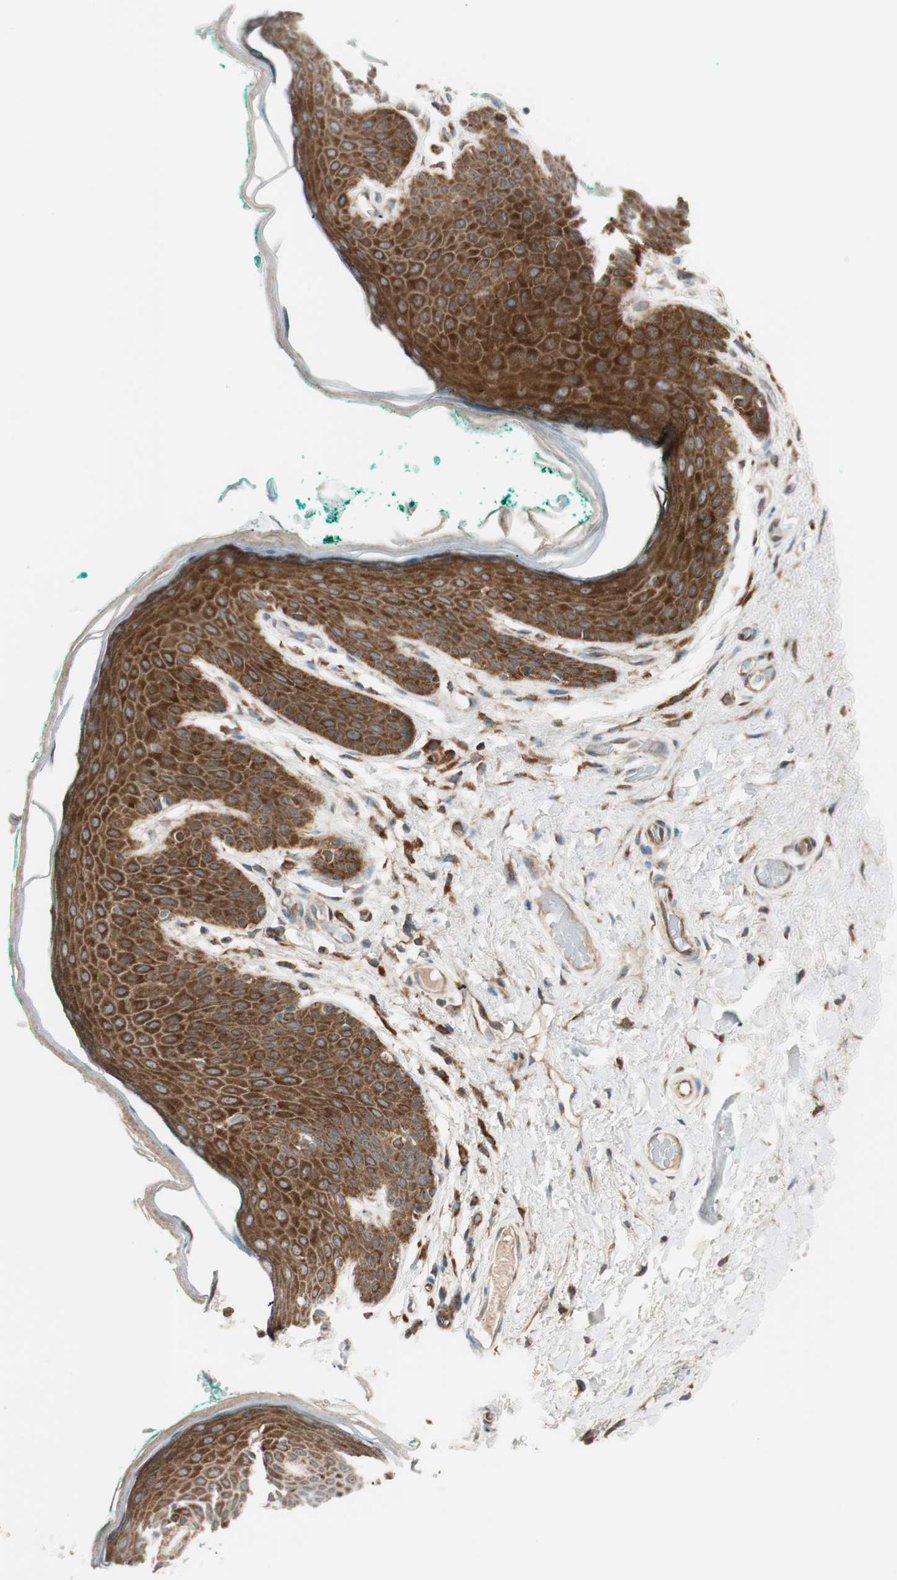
{"staining": {"intensity": "strong", "quantity": ">75%", "location": "cytoplasmic/membranous"}, "tissue": "skin", "cell_type": "Epidermal cells", "image_type": "normal", "snomed": [{"axis": "morphology", "description": "Normal tissue, NOS"}, {"axis": "topography", "description": "Anal"}], "caption": "Immunohistochemistry (DAB (3,3'-diaminobenzidine)) staining of normal skin exhibits strong cytoplasmic/membranous protein expression in approximately >75% of epidermal cells. (DAB (3,3'-diaminobenzidine) = brown stain, brightfield microscopy at high magnification).", "gene": "ABI1", "patient": {"sex": "male", "age": 74}}